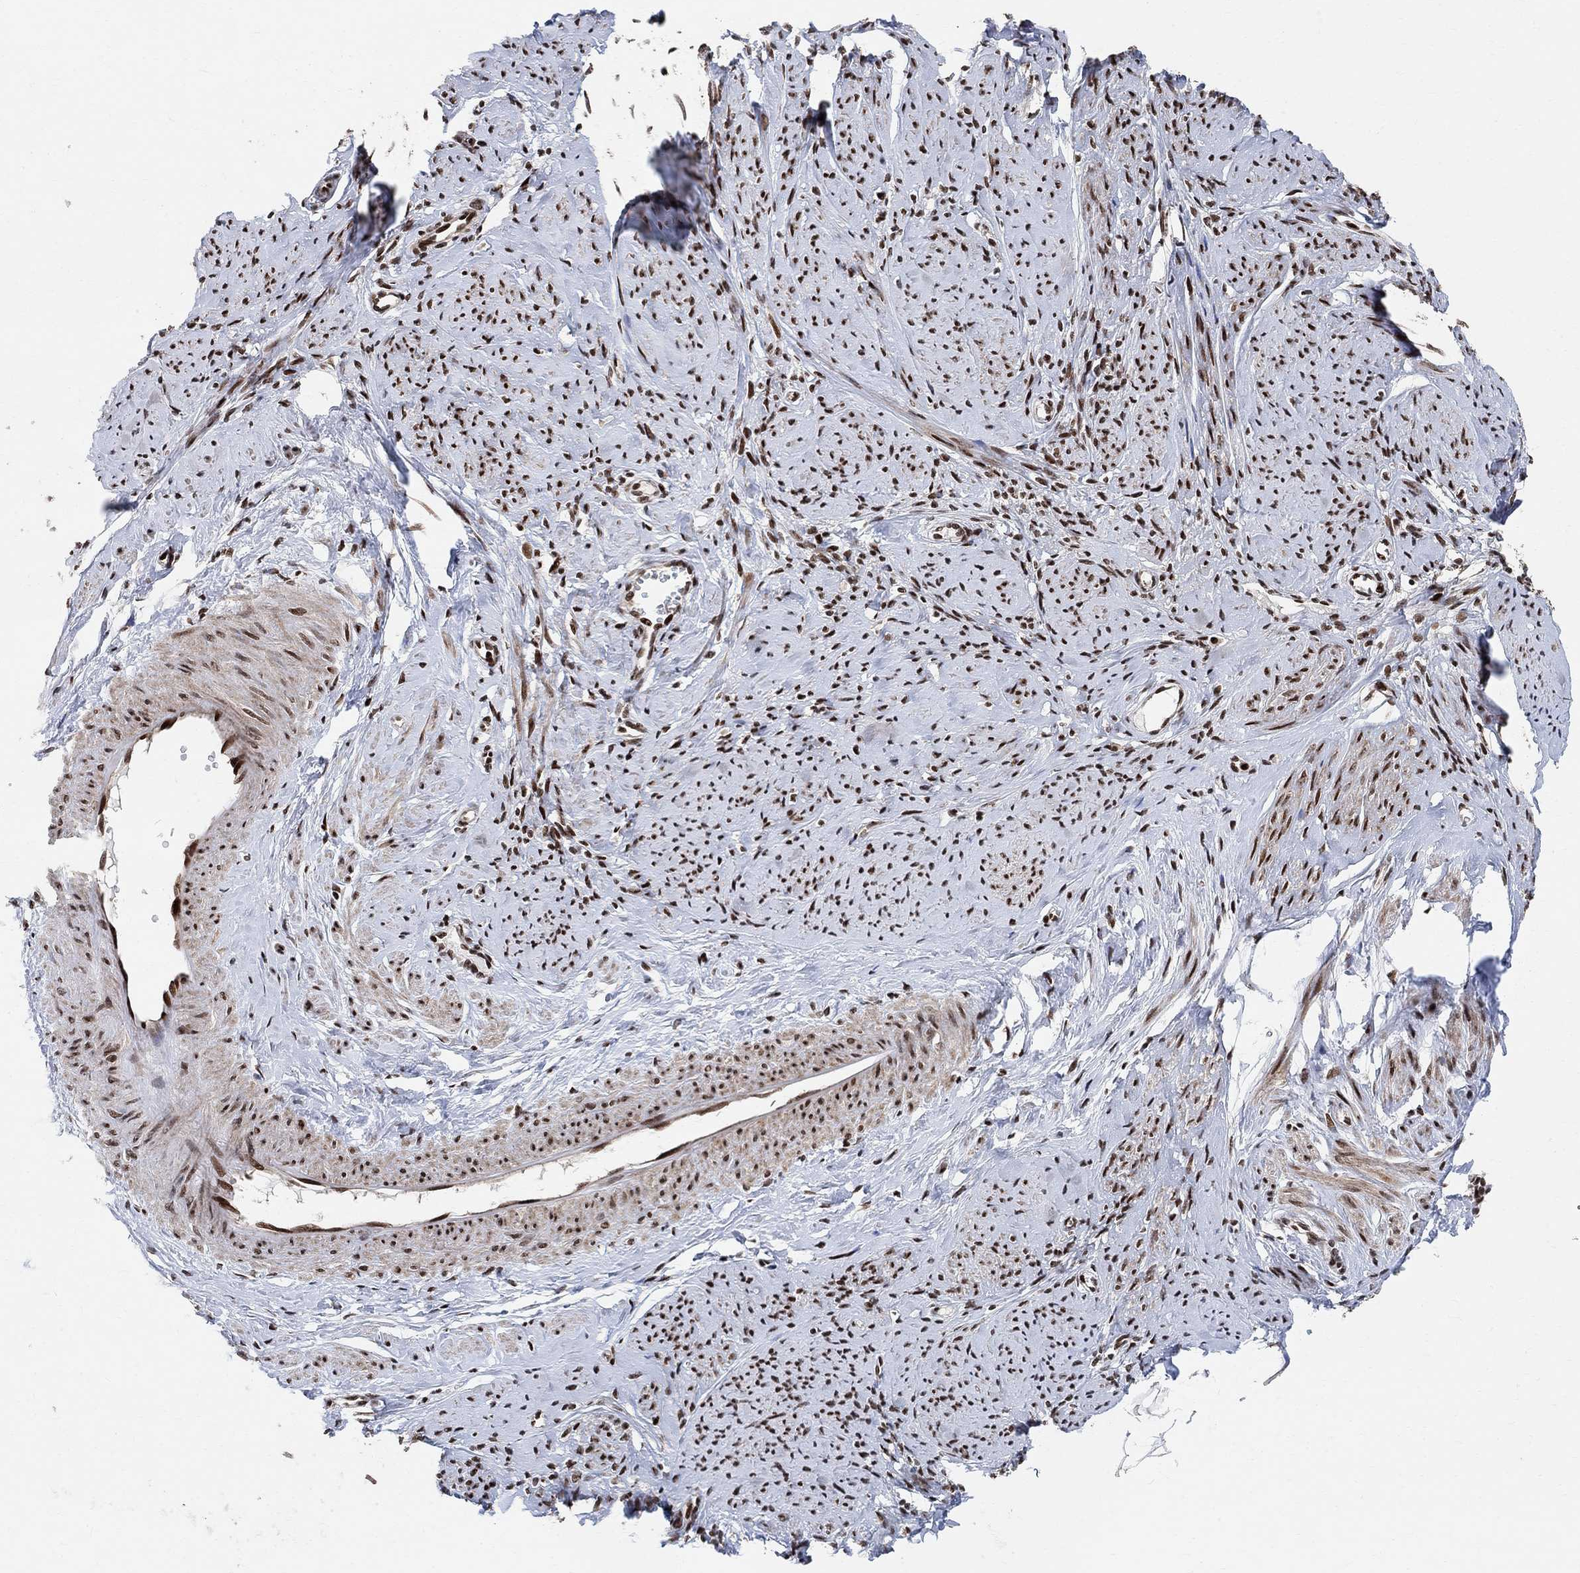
{"staining": {"intensity": "strong", "quantity": ">75%", "location": "nuclear"}, "tissue": "smooth muscle", "cell_type": "Smooth muscle cells", "image_type": "normal", "snomed": [{"axis": "morphology", "description": "Normal tissue, NOS"}, {"axis": "topography", "description": "Smooth muscle"}], "caption": "Protein analysis of unremarkable smooth muscle shows strong nuclear staining in approximately >75% of smooth muscle cells. The protein is shown in brown color, while the nuclei are stained blue.", "gene": "E4F1", "patient": {"sex": "female", "age": 48}}